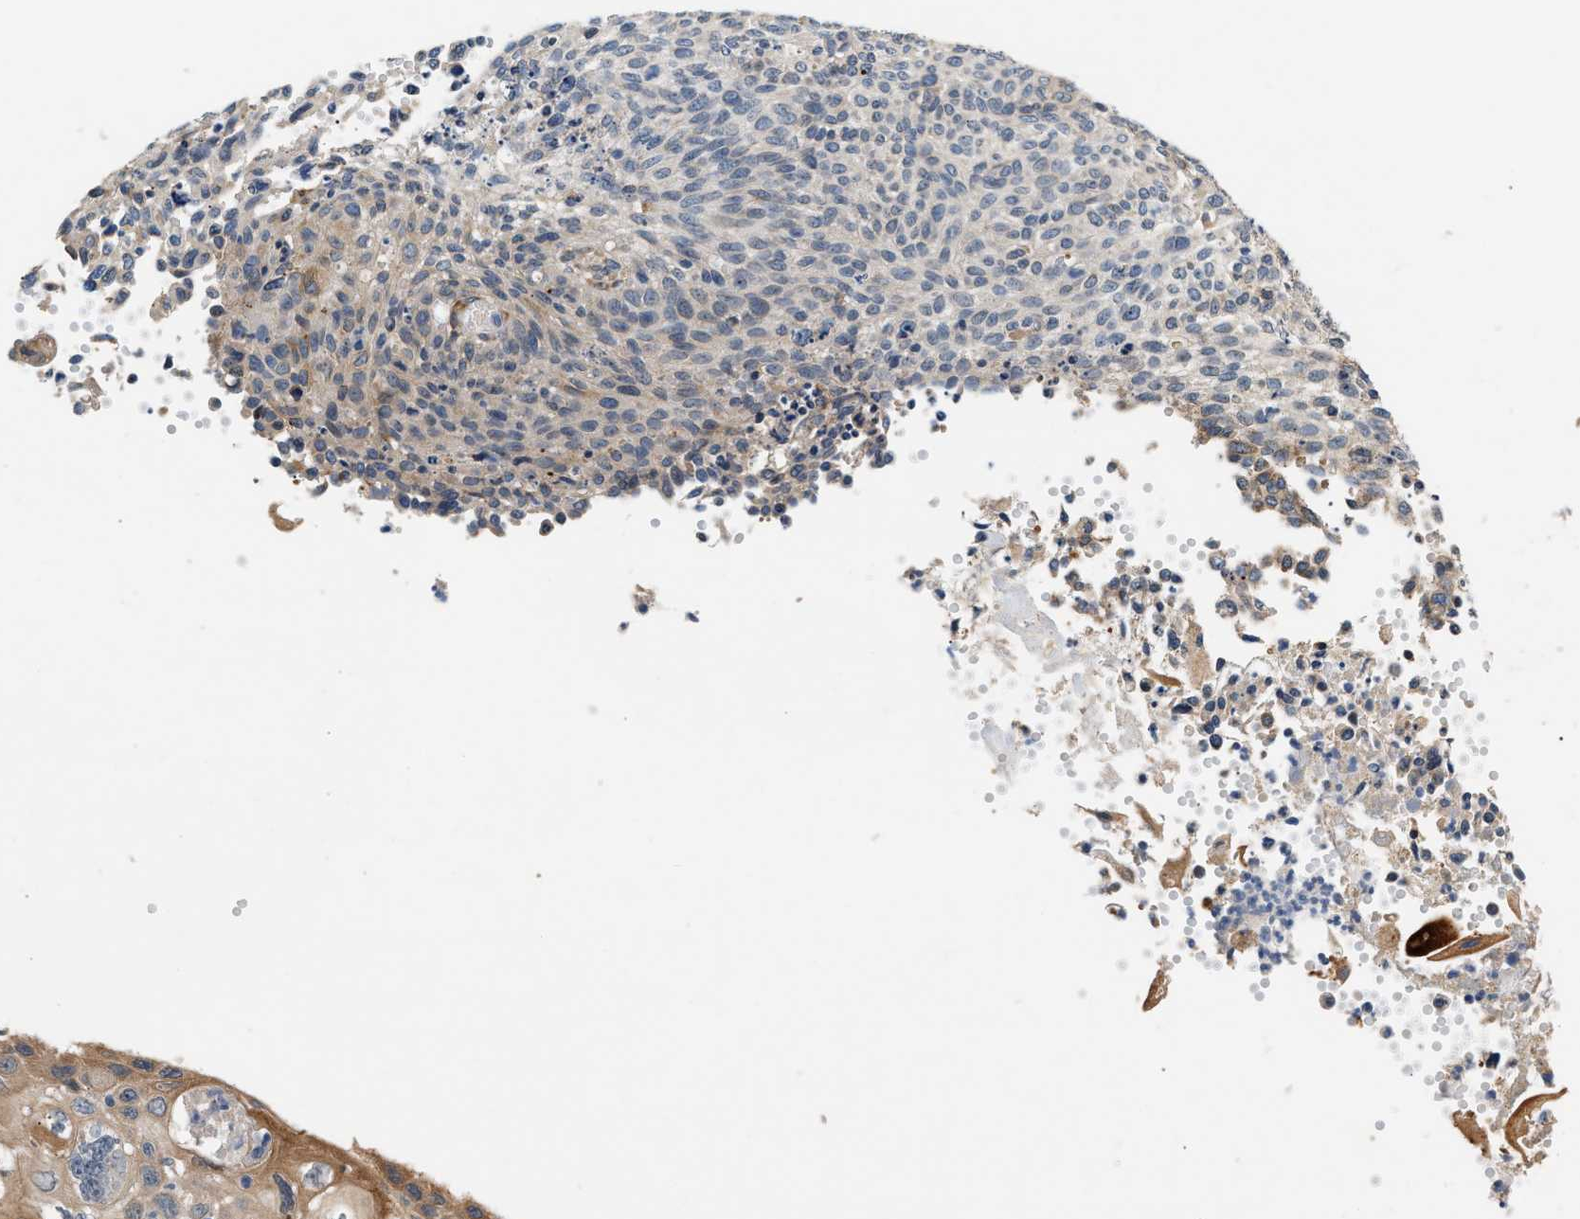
{"staining": {"intensity": "strong", "quantity": "<25%", "location": "cytoplasmic/membranous"}, "tissue": "cervical cancer", "cell_type": "Tumor cells", "image_type": "cancer", "snomed": [{"axis": "morphology", "description": "Squamous cell carcinoma, NOS"}, {"axis": "topography", "description": "Cervix"}], "caption": "Cervical cancer (squamous cell carcinoma) stained with a protein marker shows strong staining in tumor cells.", "gene": "IFT74", "patient": {"sex": "female", "age": 70}}